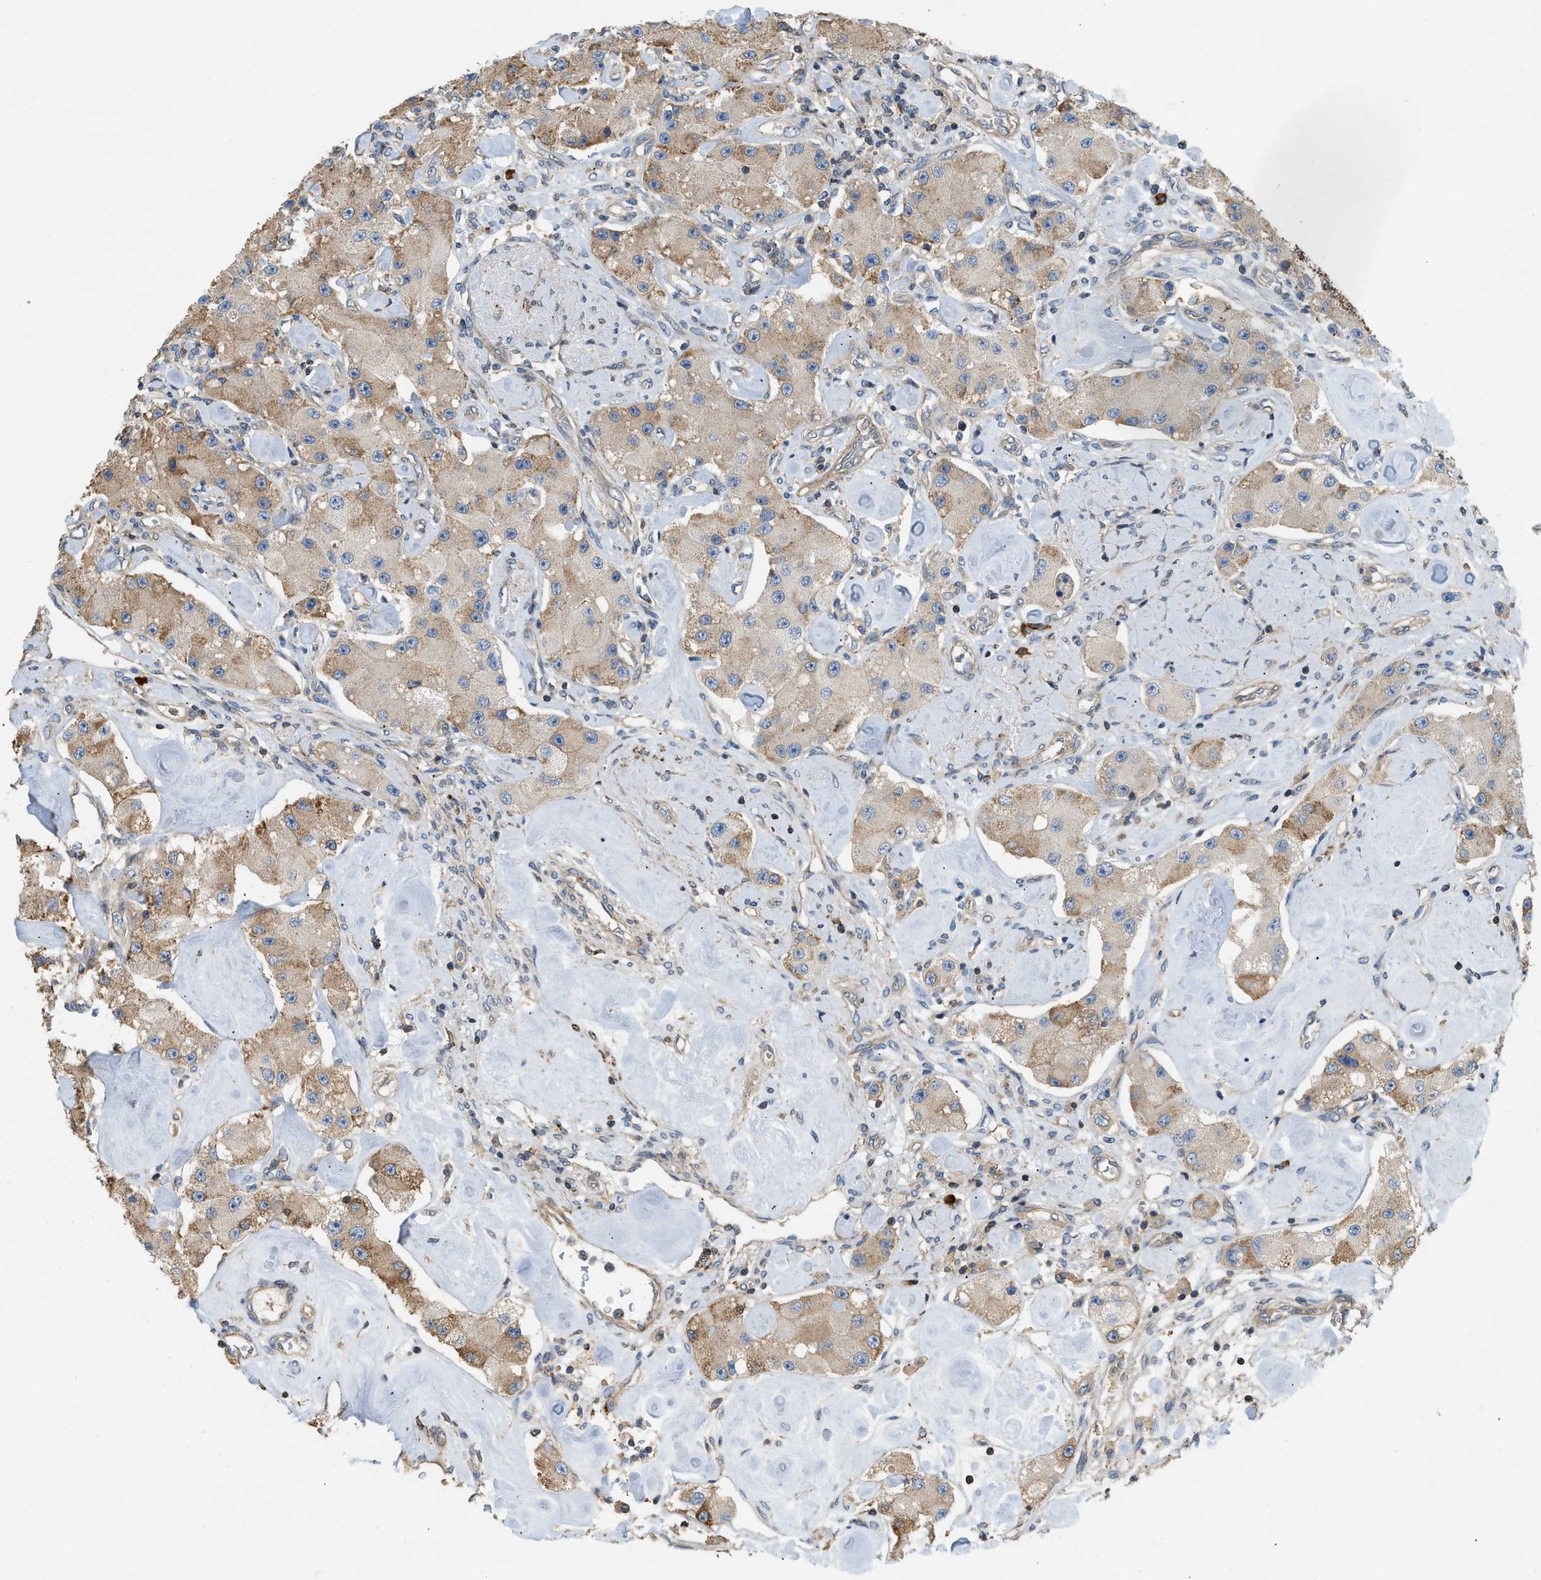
{"staining": {"intensity": "moderate", "quantity": "25%-75%", "location": "cytoplasmic/membranous"}, "tissue": "carcinoid", "cell_type": "Tumor cells", "image_type": "cancer", "snomed": [{"axis": "morphology", "description": "Carcinoid, malignant, NOS"}, {"axis": "topography", "description": "Pancreas"}], "caption": "IHC of malignant carcinoid demonstrates medium levels of moderate cytoplasmic/membranous positivity in approximately 25%-75% of tumor cells. Using DAB (3,3'-diaminobenzidine) (brown) and hematoxylin (blue) stains, captured at high magnification using brightfield microscopy.", "gene": "BTN3A2", "patient": {"sex": "male", "age": 41}}